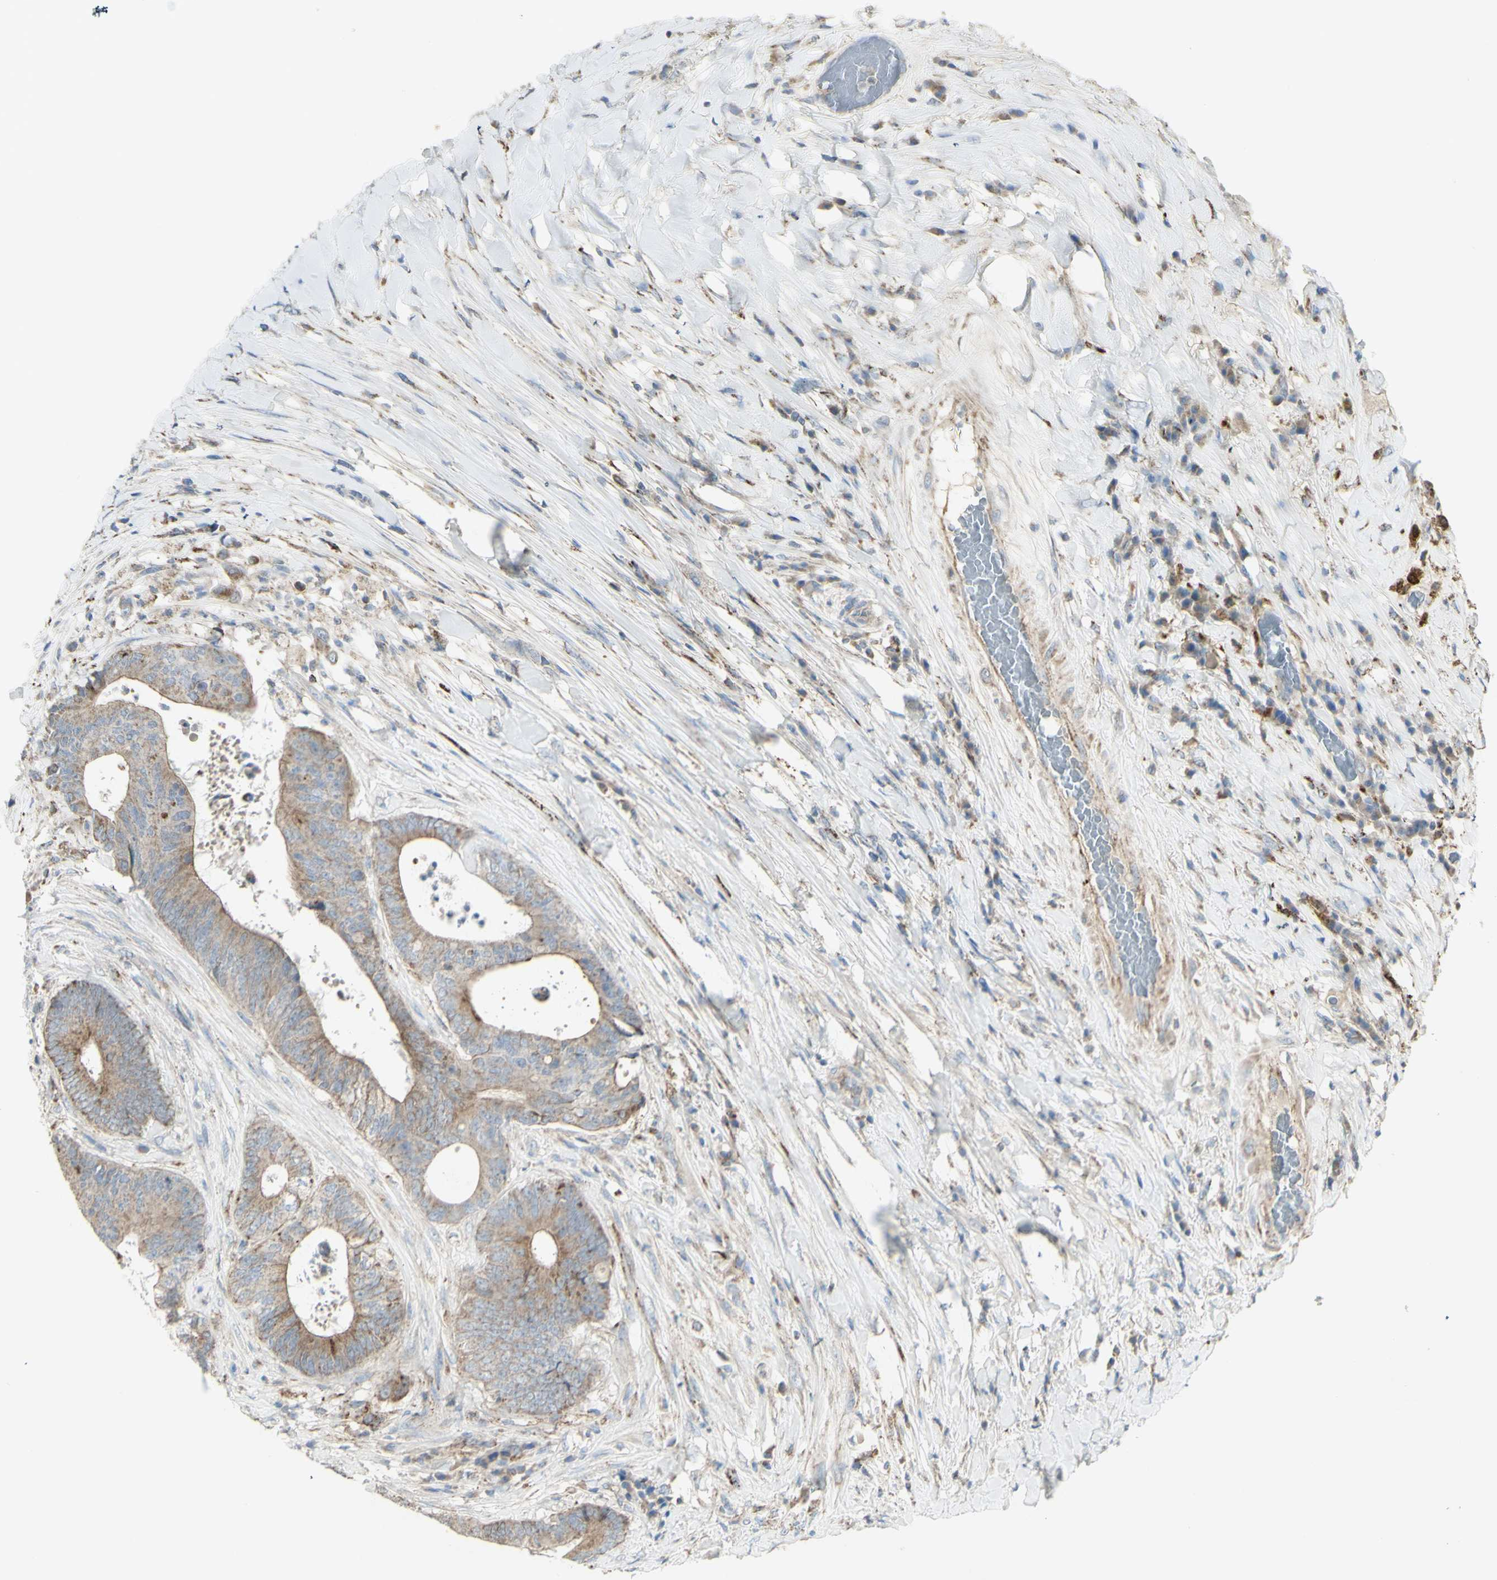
{"staining": {"intensity": "weak", "quantity": "<25%", "location": "cytoplasmic/membranous"}, "tissue": "colorectal cancer", "cell_type": "Tumor cells", "image_type": "cancer", "snomed": [{"axis": "morphology", "description": "Adenocarcinoma, NOS"}, {"axis": "topography", "description": "Rectum"}], "caption": "Tumor cells show no significant staining in colorectal cancer (adenocarcinoma). The staining is performed using DAB brown chromogen with nuclei counter-stained in using hematoxylin.", "gene": "CNTNAP1", "patient": {"sex": "male", "age": 72}}